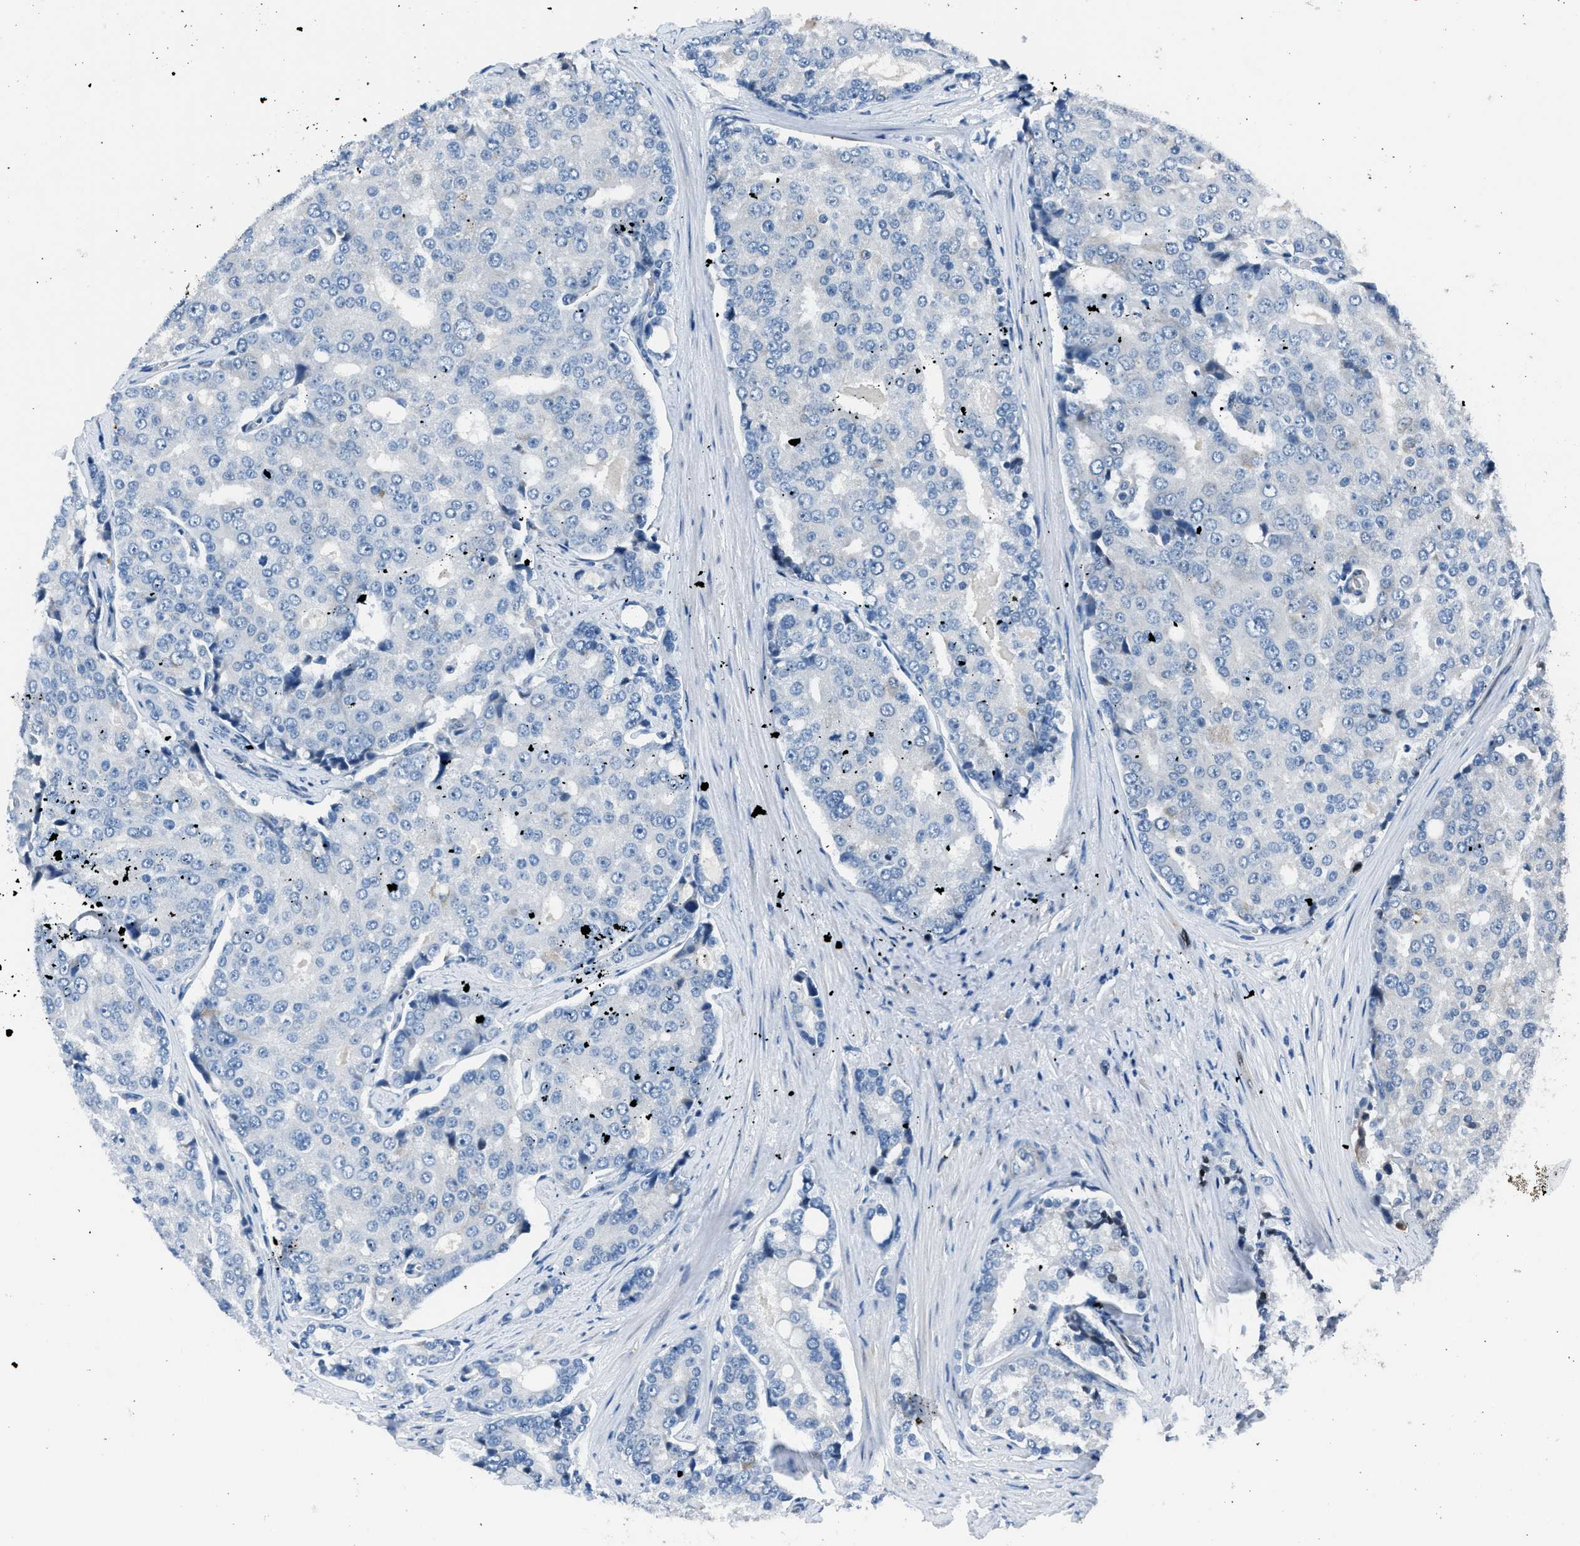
{"staining": {"intensity": "negative", "quantity": "none", "location": "none"}, "tissue": "prostate cancer", "cell_type": "Tumor cells", "image_type": "cancer", "snomed": [{"axis": "morphology", "description": "Adenocarcinoma, High grade"}, {"axis": "topography", "description": "Prostate"}], "caption": "An IHC histopathology image of prostate cancer is shown. There is no staining in tumor cells of prostate cancer.", "gene": "RNF41", "patient": {"sex": "male", "age": 50}}